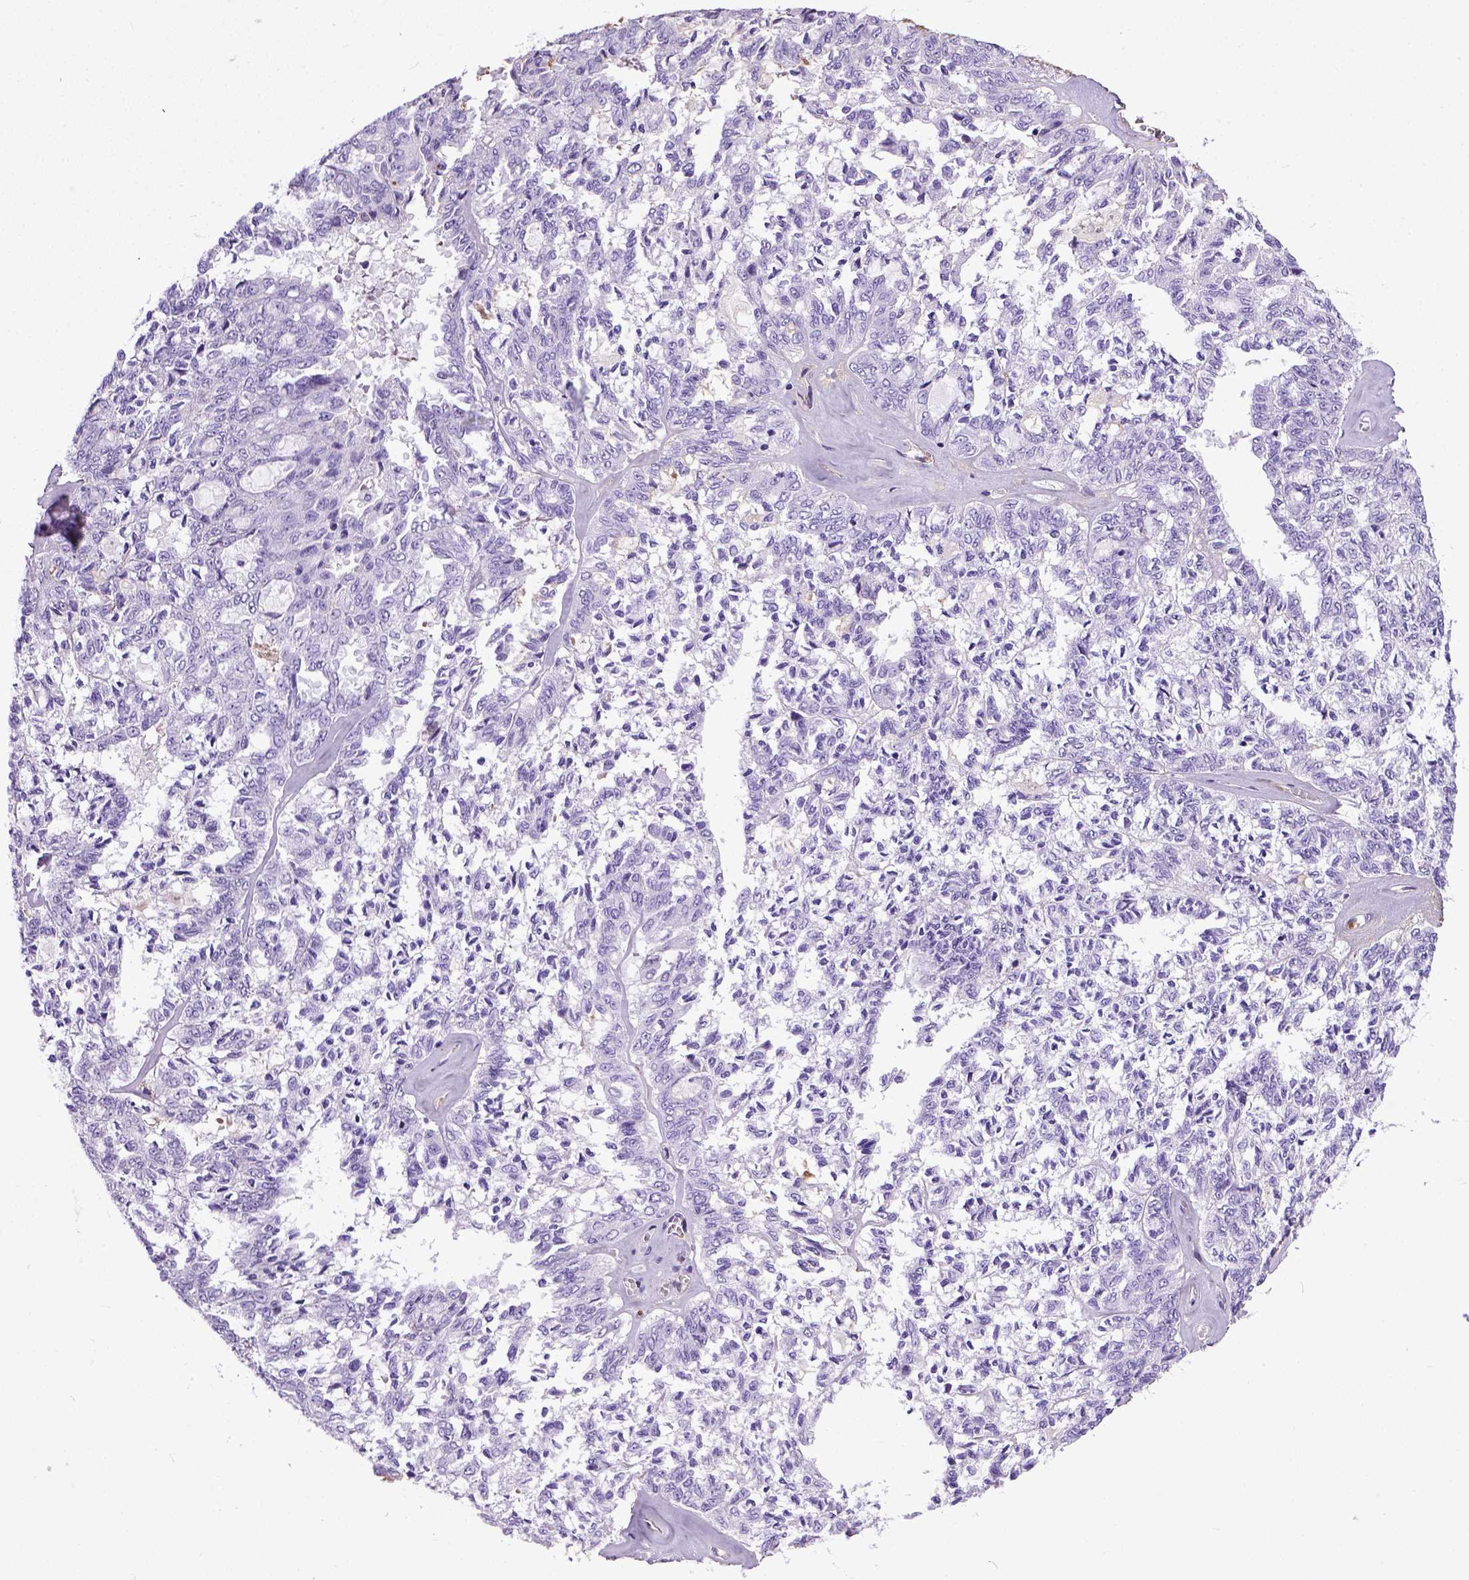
{"staining": {"intensity": "negative", "quantity": "none", "location": "none"}, "tissue": "ovarian cancer", "cell_type": "Tumor cells", "image_type": "cancer", "snomed": [{"axis": "morphology", "description": "Cystadenocarcinoma, serous, NOS"}, {"axis": "topography", "description": "Ovary"}], "caption": "Tumor cells show no significant protein expression in ovarian serous cystadenocarcinoma.", "gene": "ADAMTS8", "patient": {"sex": "female", "age": 71}}